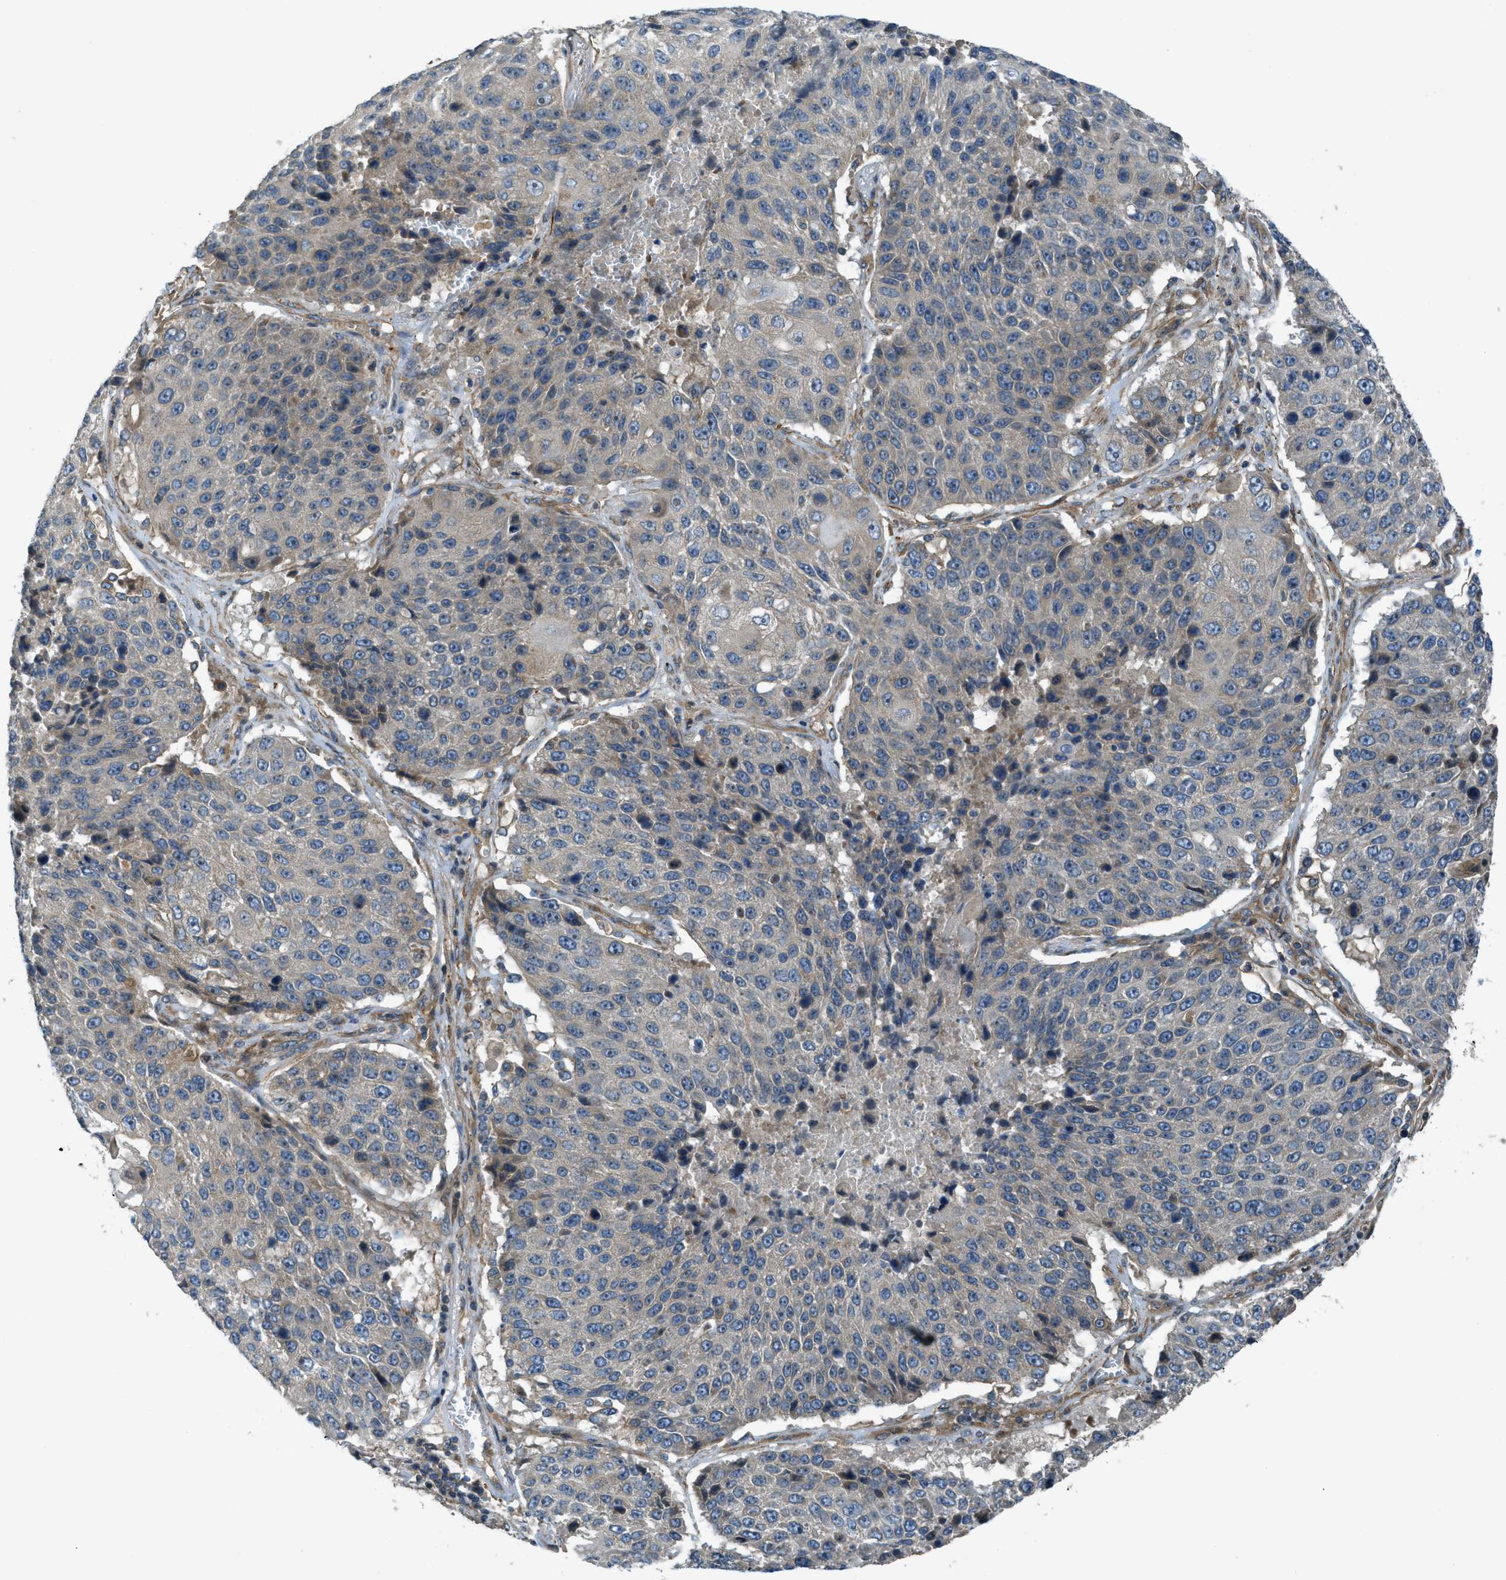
{"staining": {"intensity": "weak", "quantity": ">75%", "location": "cytoplasmic/membranous"}, "tissue": "lung cancer", "cell_type": "Tumor cells", "image_type": "cancer", "snomed": [{"axis": "morphology", "description": "Squamous cell carcinoma, NOS"}, {"axis": "topography", "description": "Lung"}], "caption": "This is an image of immunohistochemistry (IHC) staining of squamous cell carcinoma (lung), which shows weak staining in the cytoplasmic/membranous of tumor cells.", "gene": "VEZT", "patient": {"sex": "male", "age": 61}}